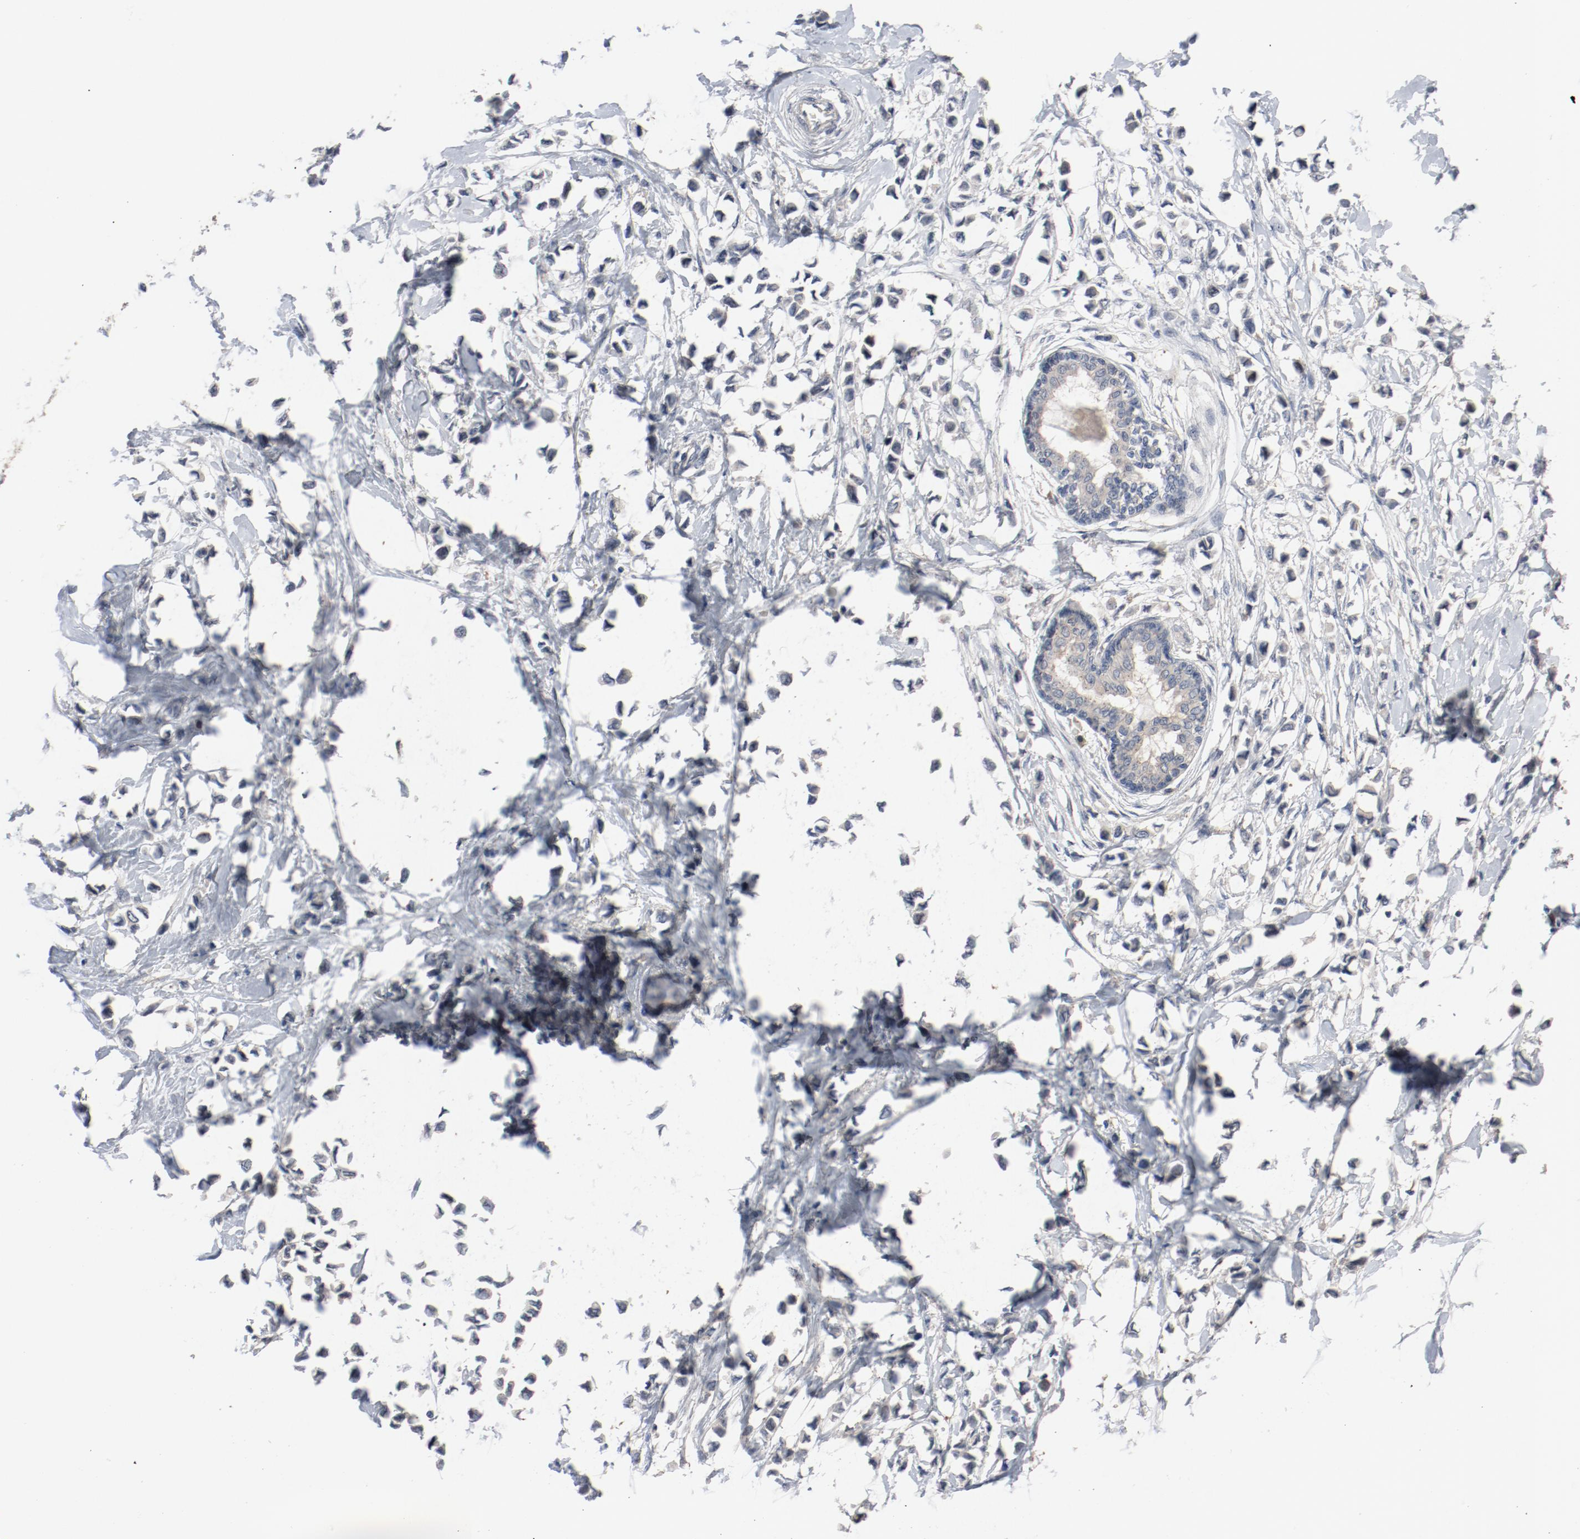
{"staining": {"intensity": "weak", "quantity": "25%-75%", "location": "cytoplasmic/membranous"}, "tissue": "breast cancer", "cell_type": "Tumor cells", "image_type": "cancer", "snomed": [{"axis": "morphology", "description": "Lobular carcinoma"}, {"axis": "topography", "description": "Breast"}], "caption": "Weak cytoplasmic/membranous expression is identified in approximately 25%-75% of tumor cells in breast lobular carcinoma. The staining was performed using DAB, with brown indicating positive protein expression. Nuclei are stained blue with hematoxylin.", "gene": "DNAL4", "patient": {"sex": "female", "age": 51}}